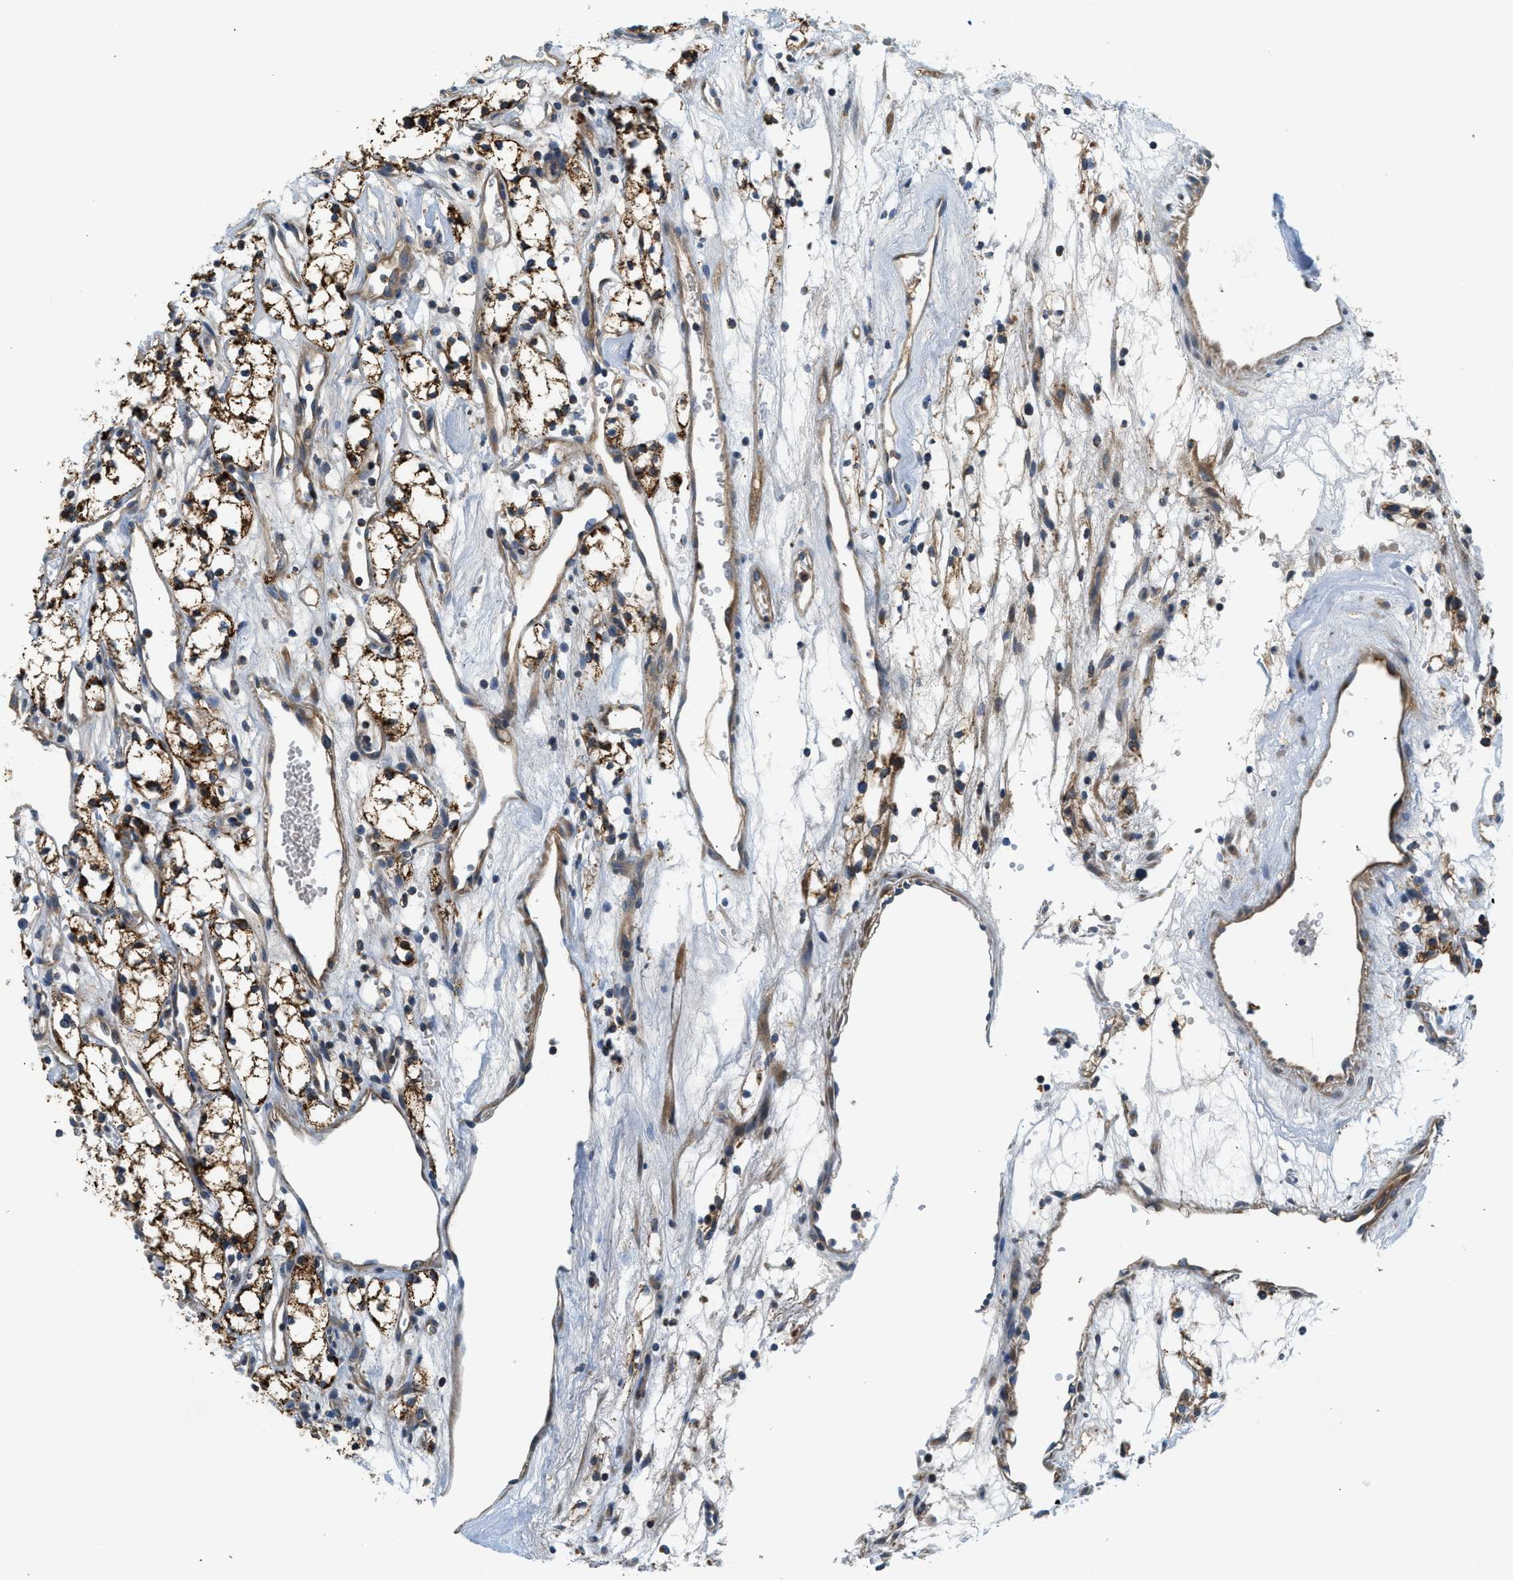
{"staining": {"intensity": "moderate", "quantity": "25%-75%", "location": "cytoplasmic/membranous"}, "tissue": "renal cancer", "cell_type": "Tumor cells", "image_type": "cancer", "snomed": [{"axis": "morphology", "description": "Adenocarcinoma, NOS"}, {"axis": "topography", "description": "Kidney"}], "caption": "Approximately 25%-75% of tumor cells in renal adenocarcinoma show moderate cytoplasmic/membranous protein staining as visualized by brown immunohistochemical staining.", "gene": "KCNK1", "patient": {"sex": "male", "age": 59}}